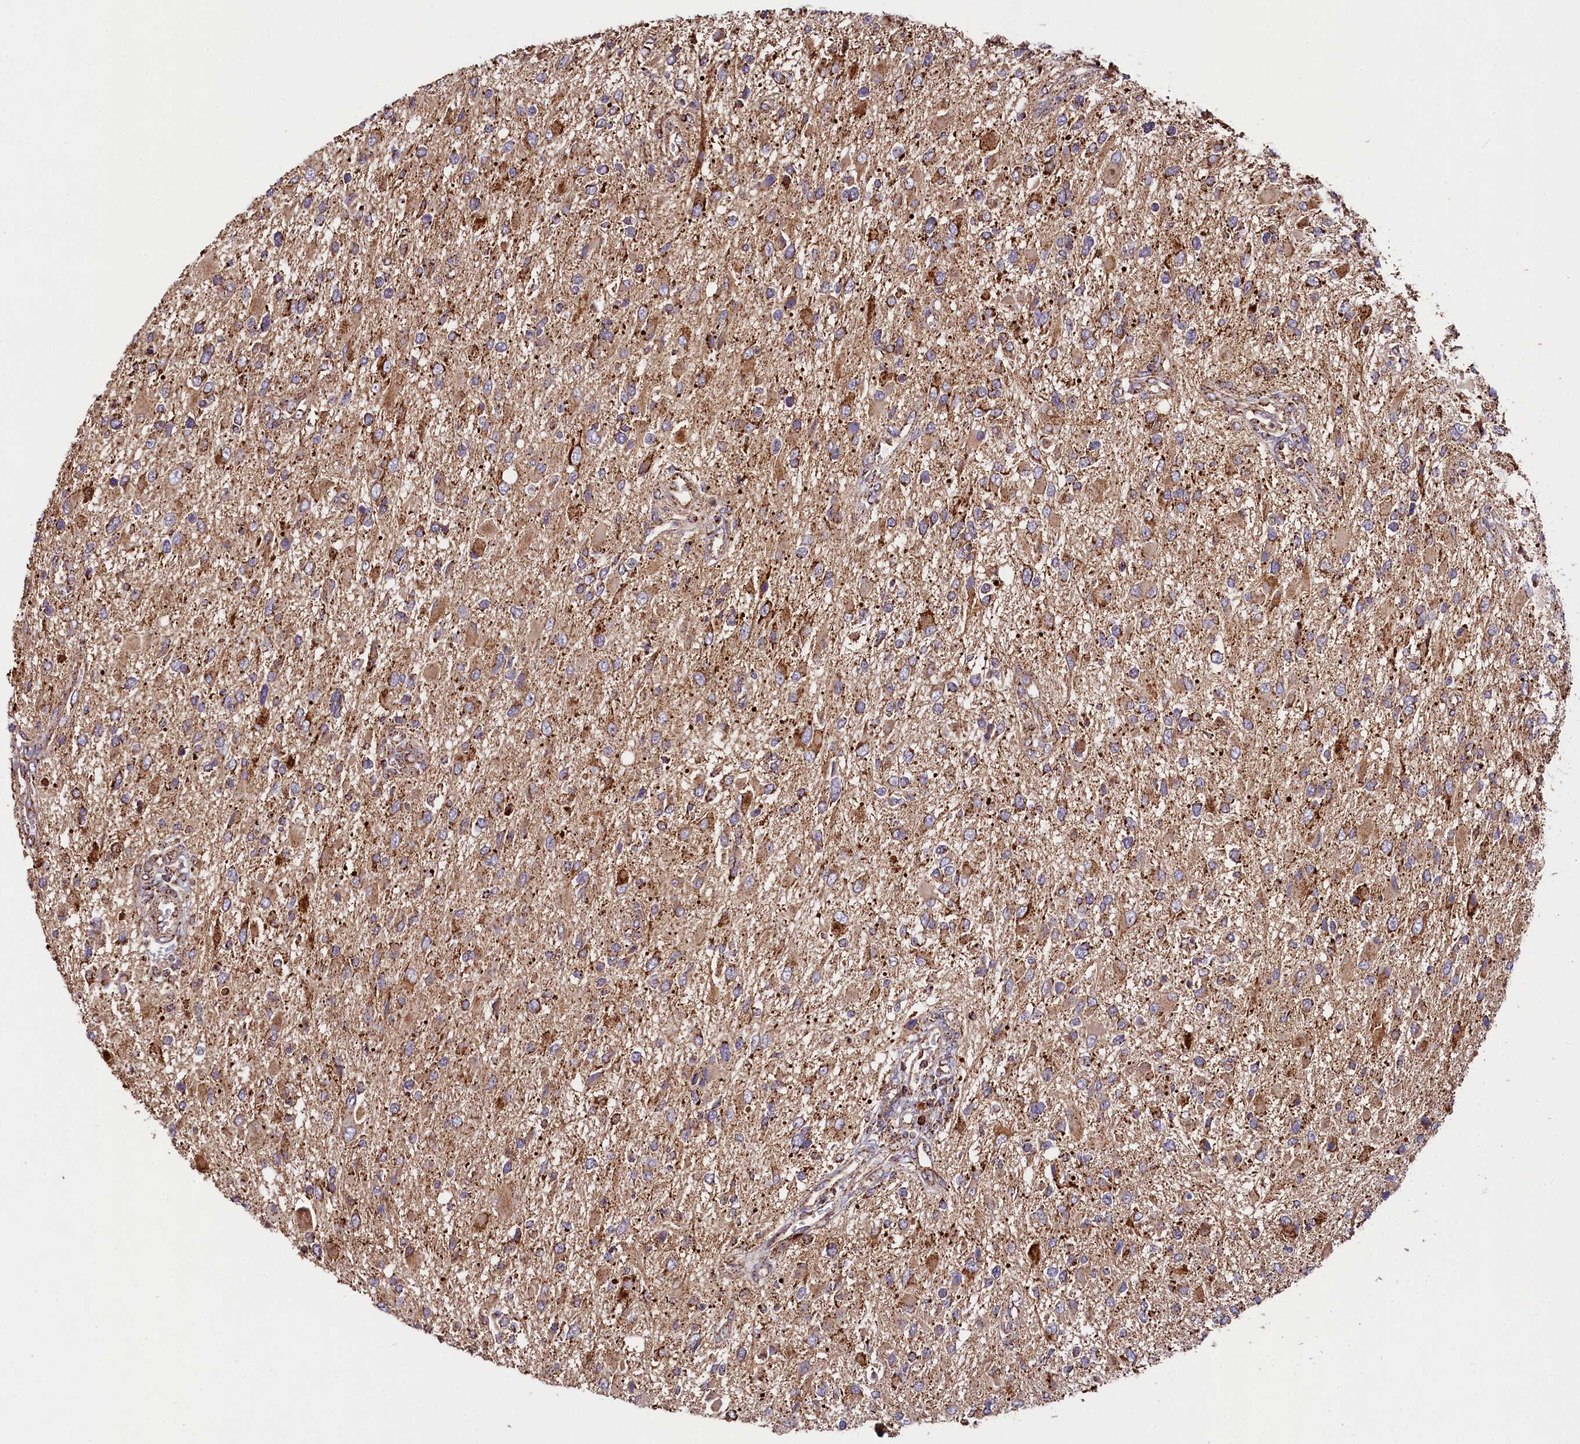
{"staining": {"intensity": "moderate", "quantity": ">75%", "location": "cytoplasmic/membranous"}, "tissue": "glioma", "cell_type": "Tumor cells", "image_type": "cancer", "snomed": [{"axis": "morphology", "description": "Glioma, malignant, High grade"}, {"axis": "topography", "description": "Brain"}], "caption": "A high-resolution histopathology image shows immunohistochemistry staining of malignant glioma (high-grade), which exhibits moderate cytoplasmic/membranous positivity in approximately >75% of tumor cells.", "gene": "CLYBL", "patient": {"sex": "male", "age": 53}}